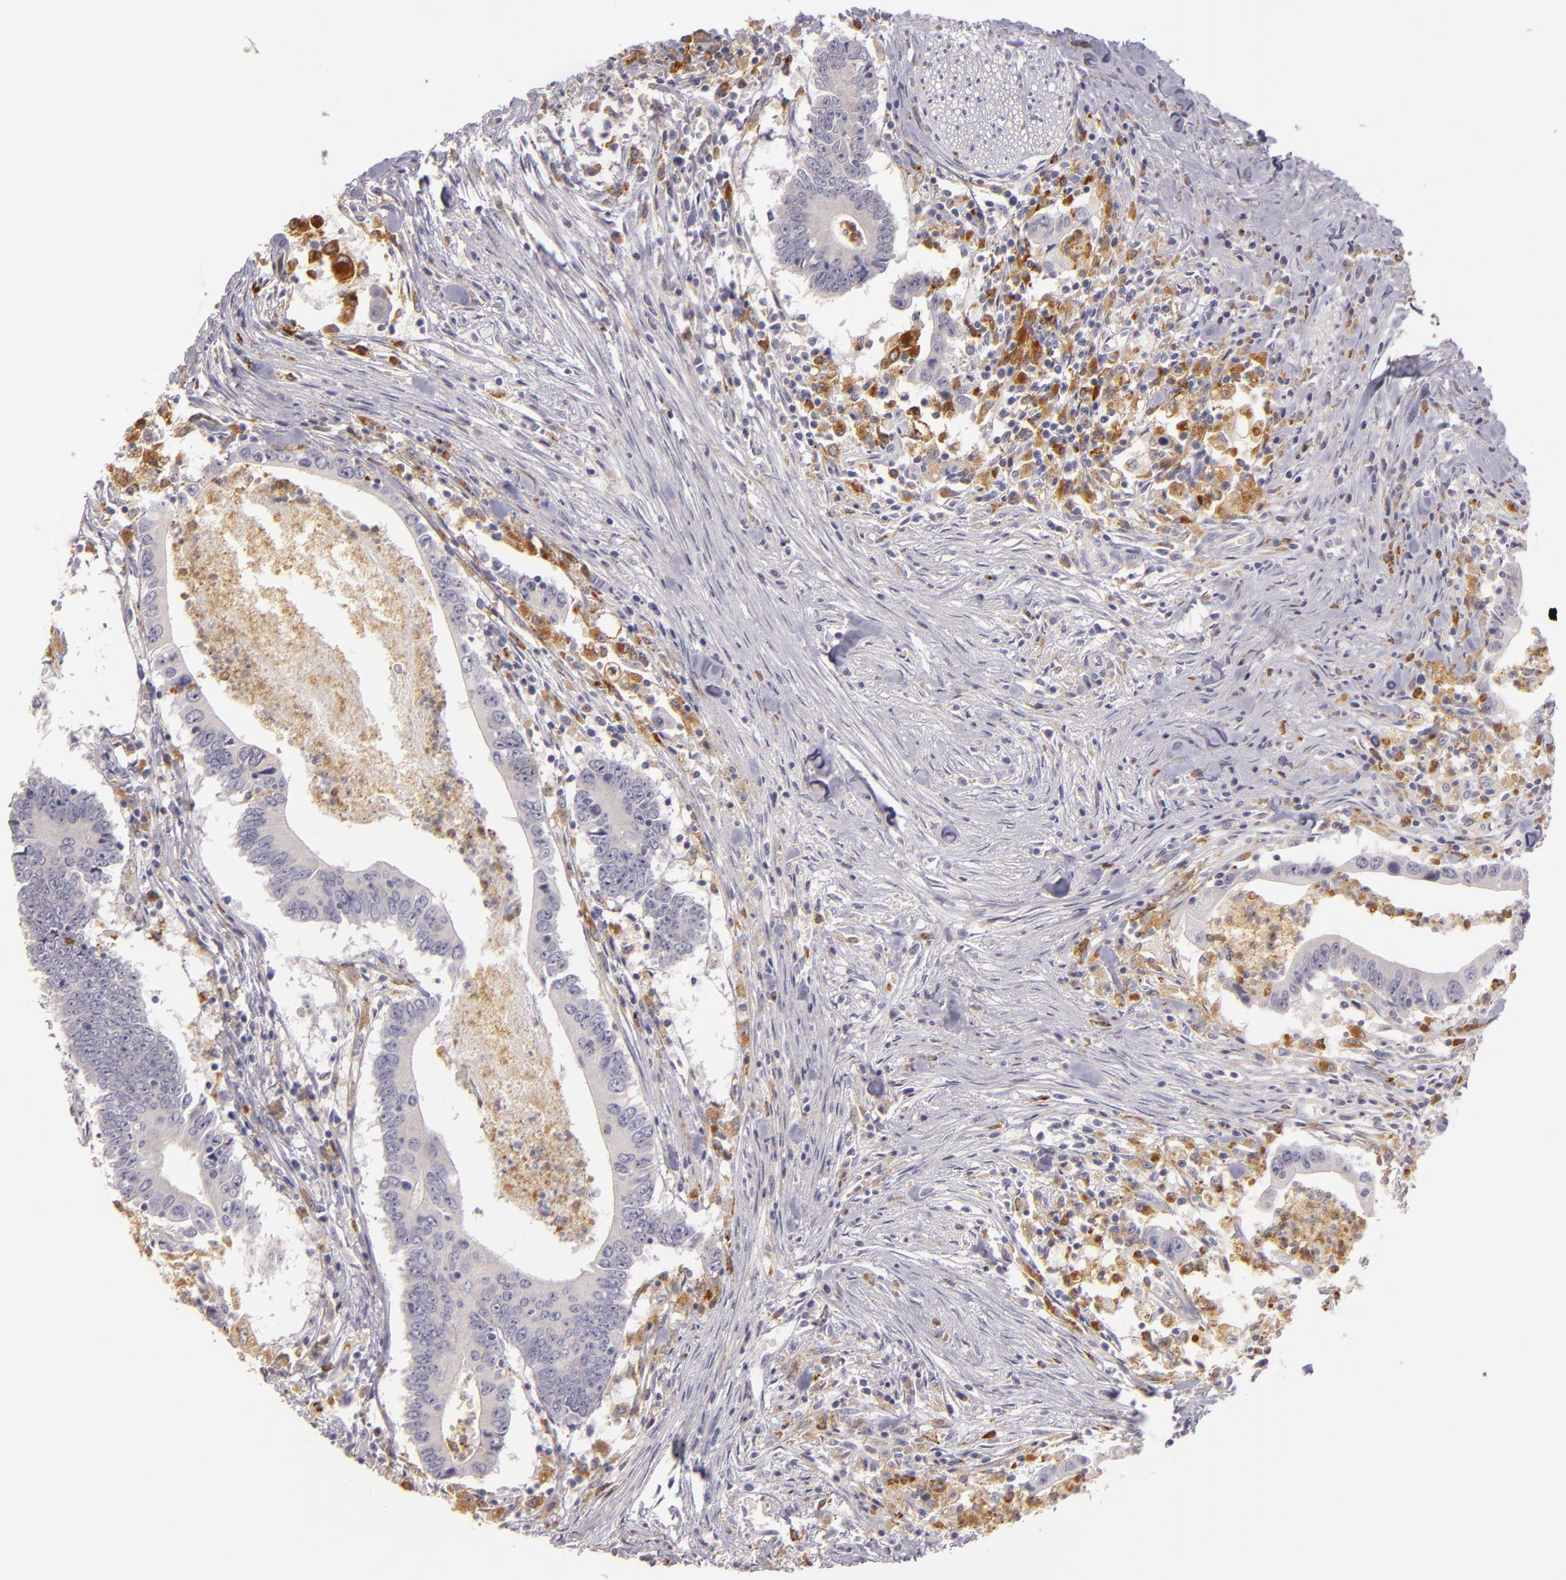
{"staining": {"intensity": "moderate", "quantity": "<25%", "location": "cytoplasmic/membranous"}, "tissue": "colorectal cancer", "cell_type": "Tumor cells", "image_type": "cancer", "snomed": [{"axis": "morphology", "description": "Adenocarcinoma, NOS"}, {"axis": "topography", "description": "Colon"}], "caption": "Immunohistochemical staining of colorectal cancer shows low levels of moderate cytoplasmic/membranous protein positivity in about <25% of tumor cells.", "gene": "TLR8", "patient": {"sex": "male", "age": 55}}